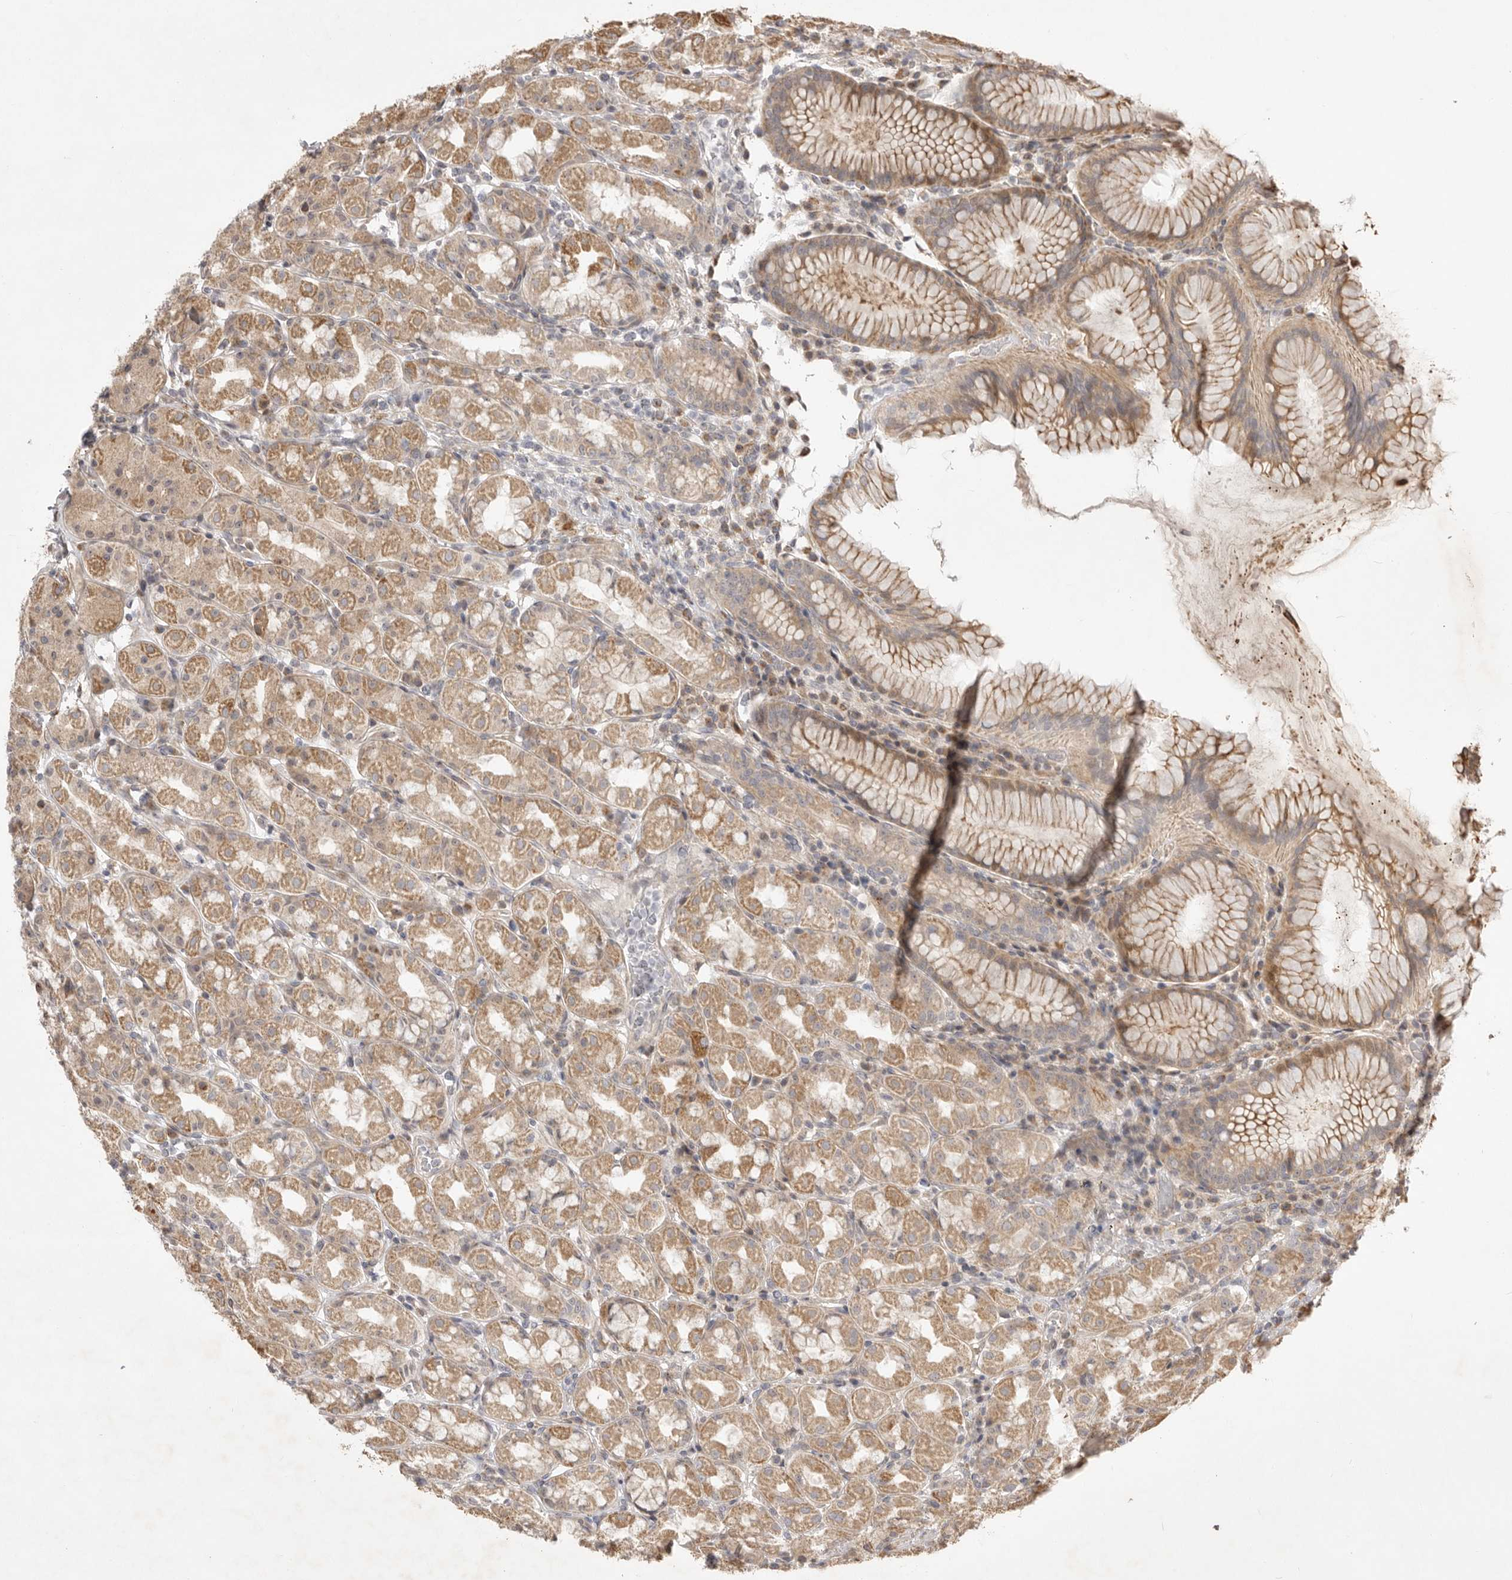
{"staining": {"intensity": "moderate", "quantity": "25%-75%", "location": "cytoplasmic/membranous"}, "tissue": "stomach", "cell_type": "Glandular cells", "image_type": "normal", "snomed": [{"axis": "morphology", "description": "Normal tissue, NOS"}, {"axis": "topography", "description": "Stomach, lower"}], "caption": "Protein staining by immunohistochemistry shows moderate cytoplasmic/membranous expression in about 25%-75% of glandular cells in normal stomach. (DAB (3,3'-diaminobenzidine) IHC, brown staining for protein, blue staining for nuclei).", "gene": "DPH7", "patient": {"sex": "female", "age": 56}}